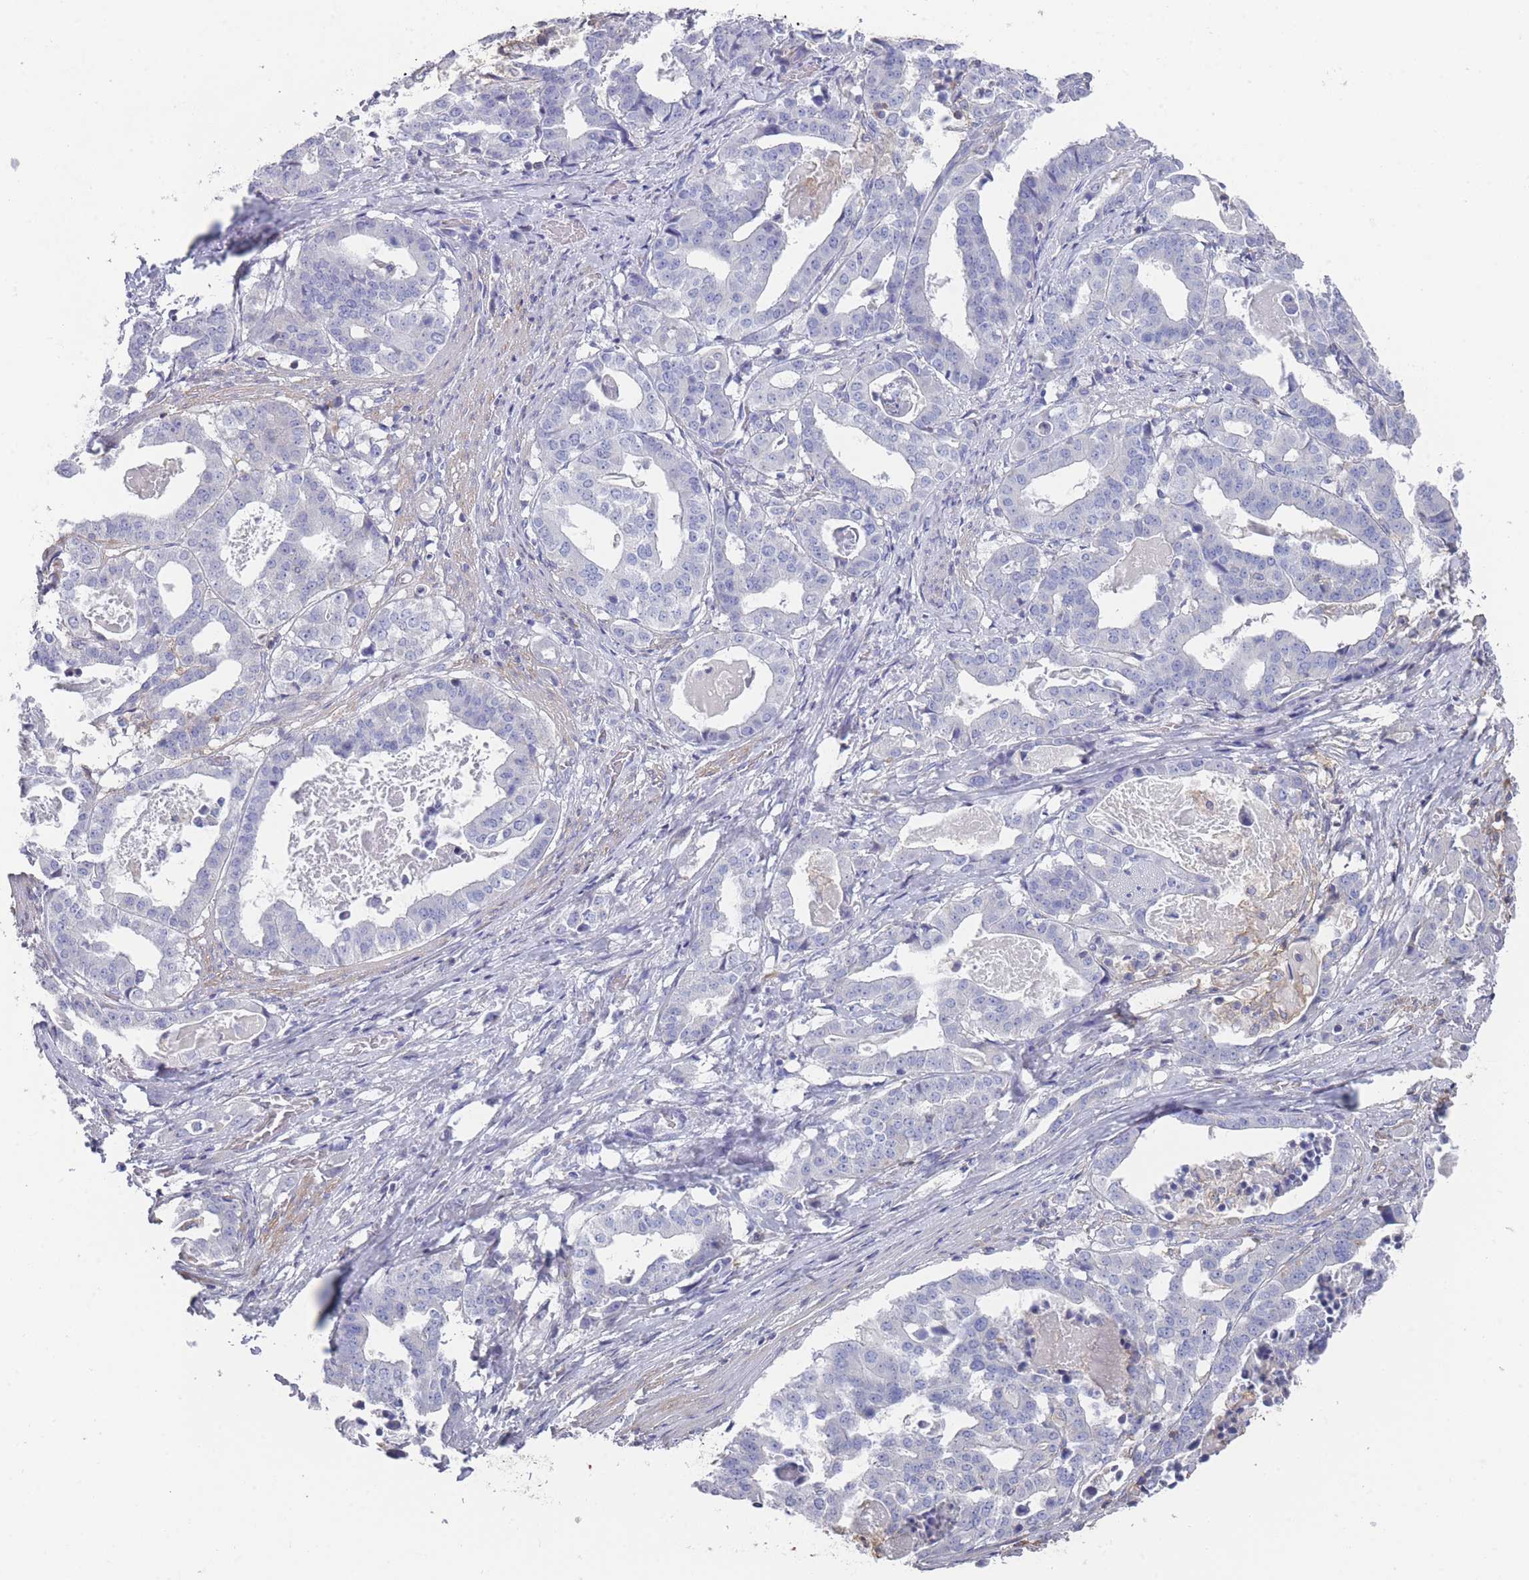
{"staining": {"intensity": "negative", "quantity": "none", "location": "none"}, "tissue": "stomach cancer", "cell_type": "Tumor cells", "image_type": "cancer", "snomed": [{"axis": "morphology", "description": "Adenocarcinoma, NOS"}, {"axis": "topography", "description": "Stomach"}], "caption": "IHC of stomach cancer (adenocarcinoma) exhibits no positivity in tumor cells.", "gene": "SCCPDH", "patient": {"sex": "male", "age": 48}}